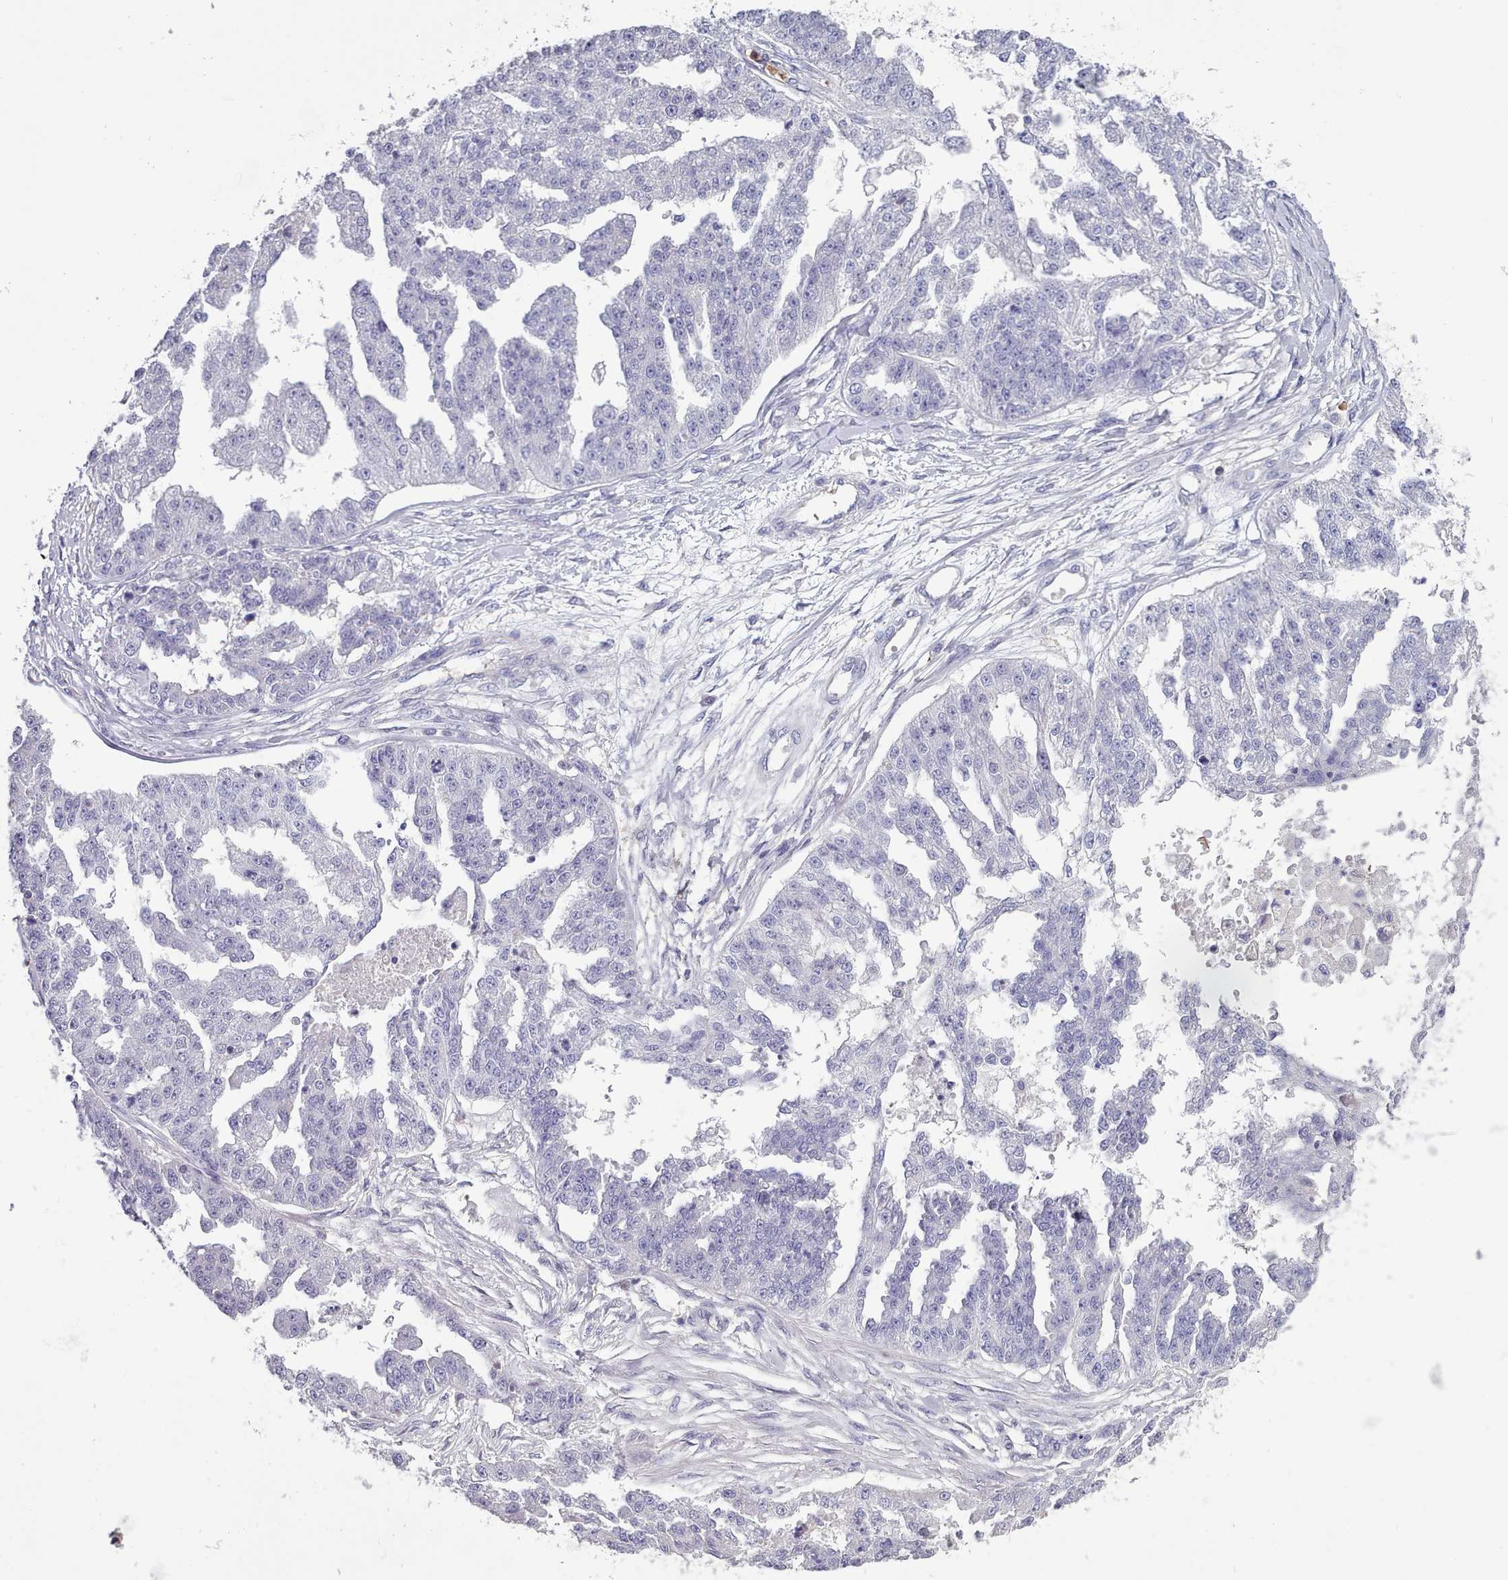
{"staining": {"intensity": "negative", "quantity": "none", "location": "none"}, "tissue": "ovarian cancer", "cell_type": "Tumor cells", "image_type": "cancer", "snomed": [{"axis": "morphology", "description": "Cystadenocarcinoma, serous, NOS"}, {"axis": "topography", "description": "Ovary"}], "caption": "This is an immunohistochemistry (IHC) histopathology image of human ovarian cancer (serous cystadenocarcinoma). There is no expression in tumor cells.", "gene": "RAC2", "patient": {"sex": "female", "age": 58}}